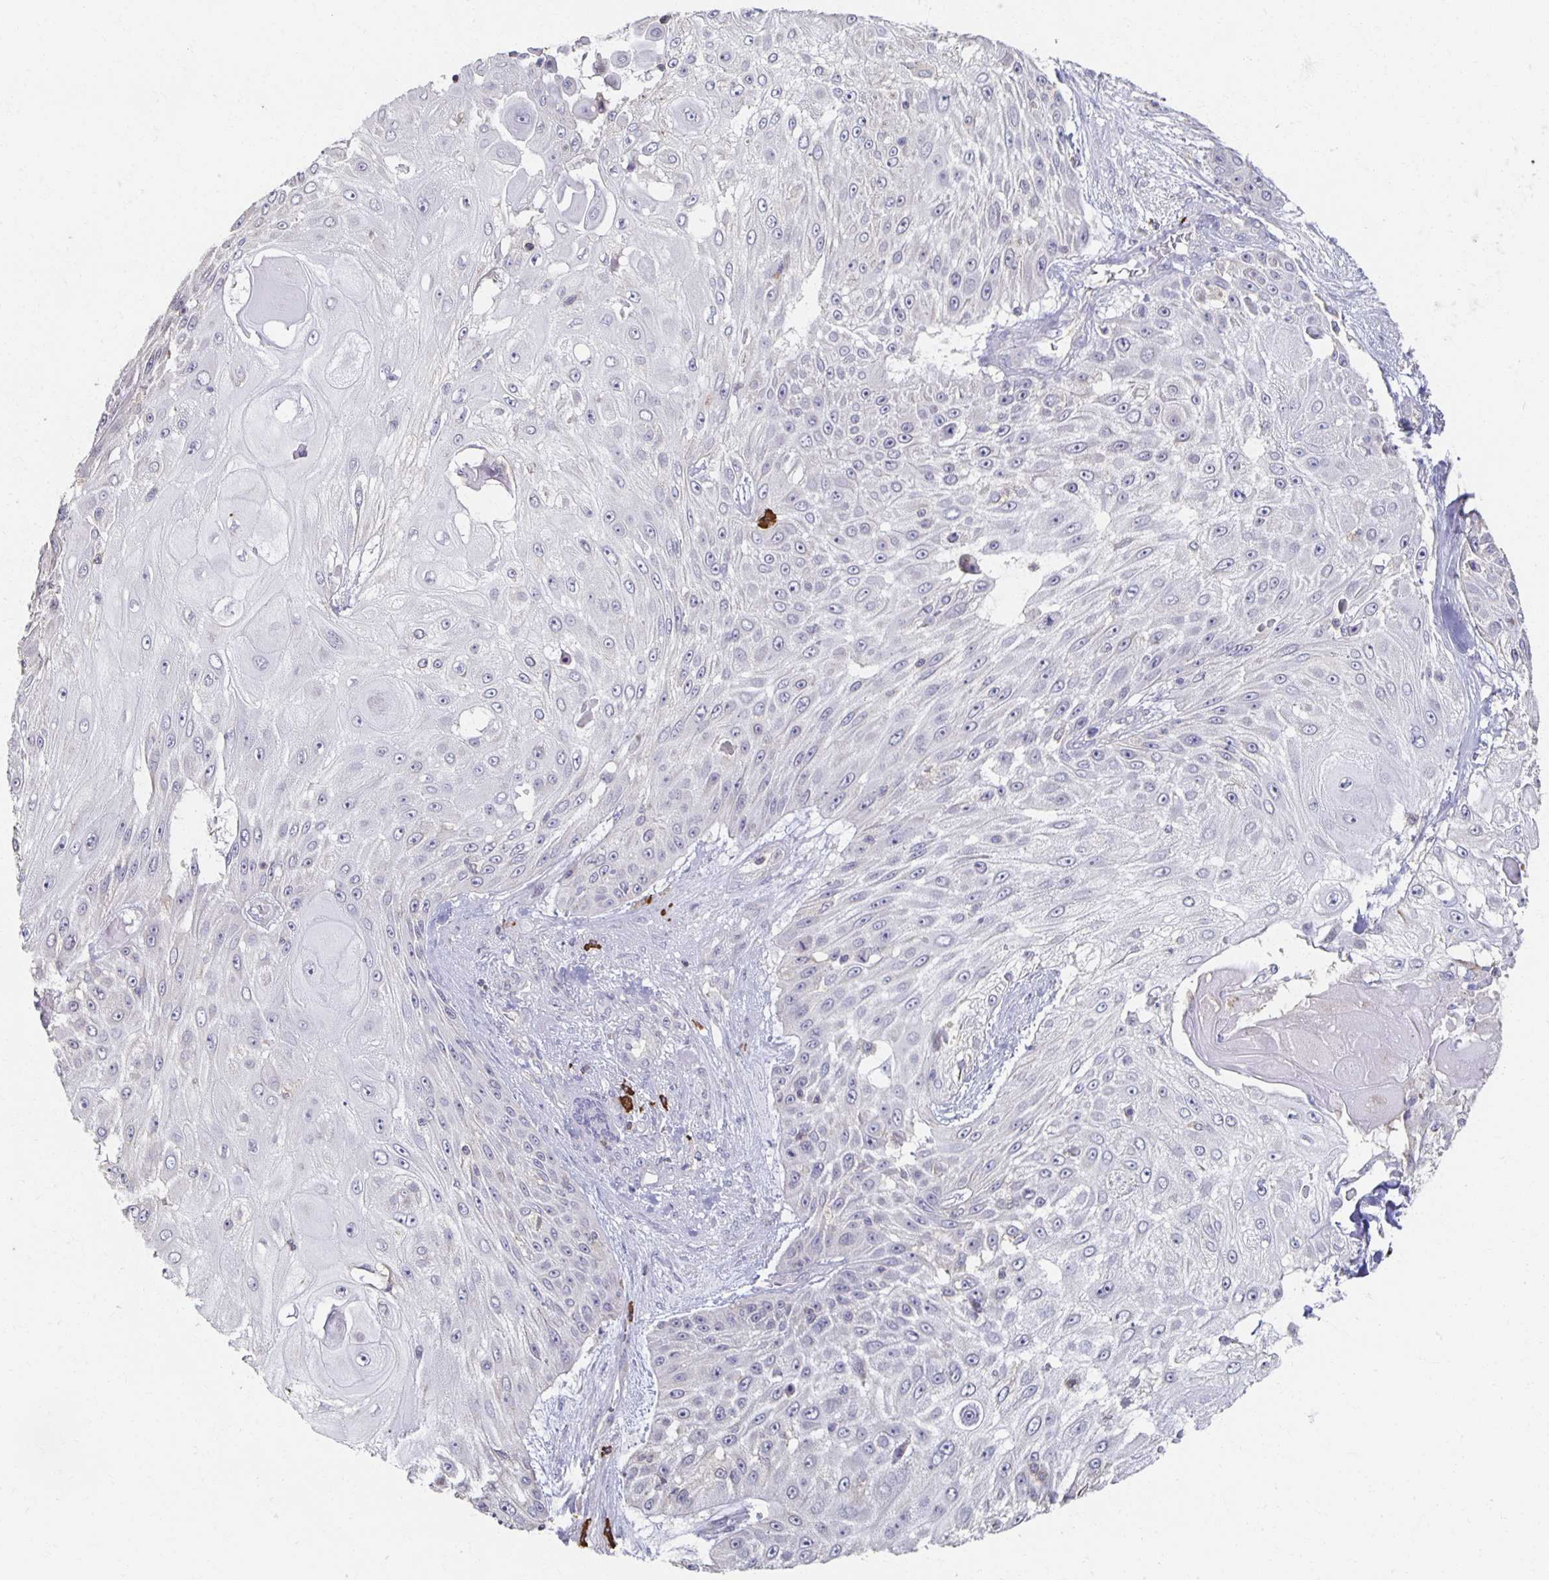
{"staining": {"intensity": "negative", "quantity": "none", "location": "none"}, "tissue": "skin cancer", "cell_type": "Tumor cells", "image_type": "cancer", "snomed": [{"axis": "morphology", "description": "Squamous cell carcinoma, NOS"}, {"axis": "topography", "description": "Skin"}], "caption": "Human skin squamous cell carcinoma stained for a protein using IHC reveals no expression in tumor cells.", "gene": "ZNF692", "patient": {"sex": "female", "age": 86}}